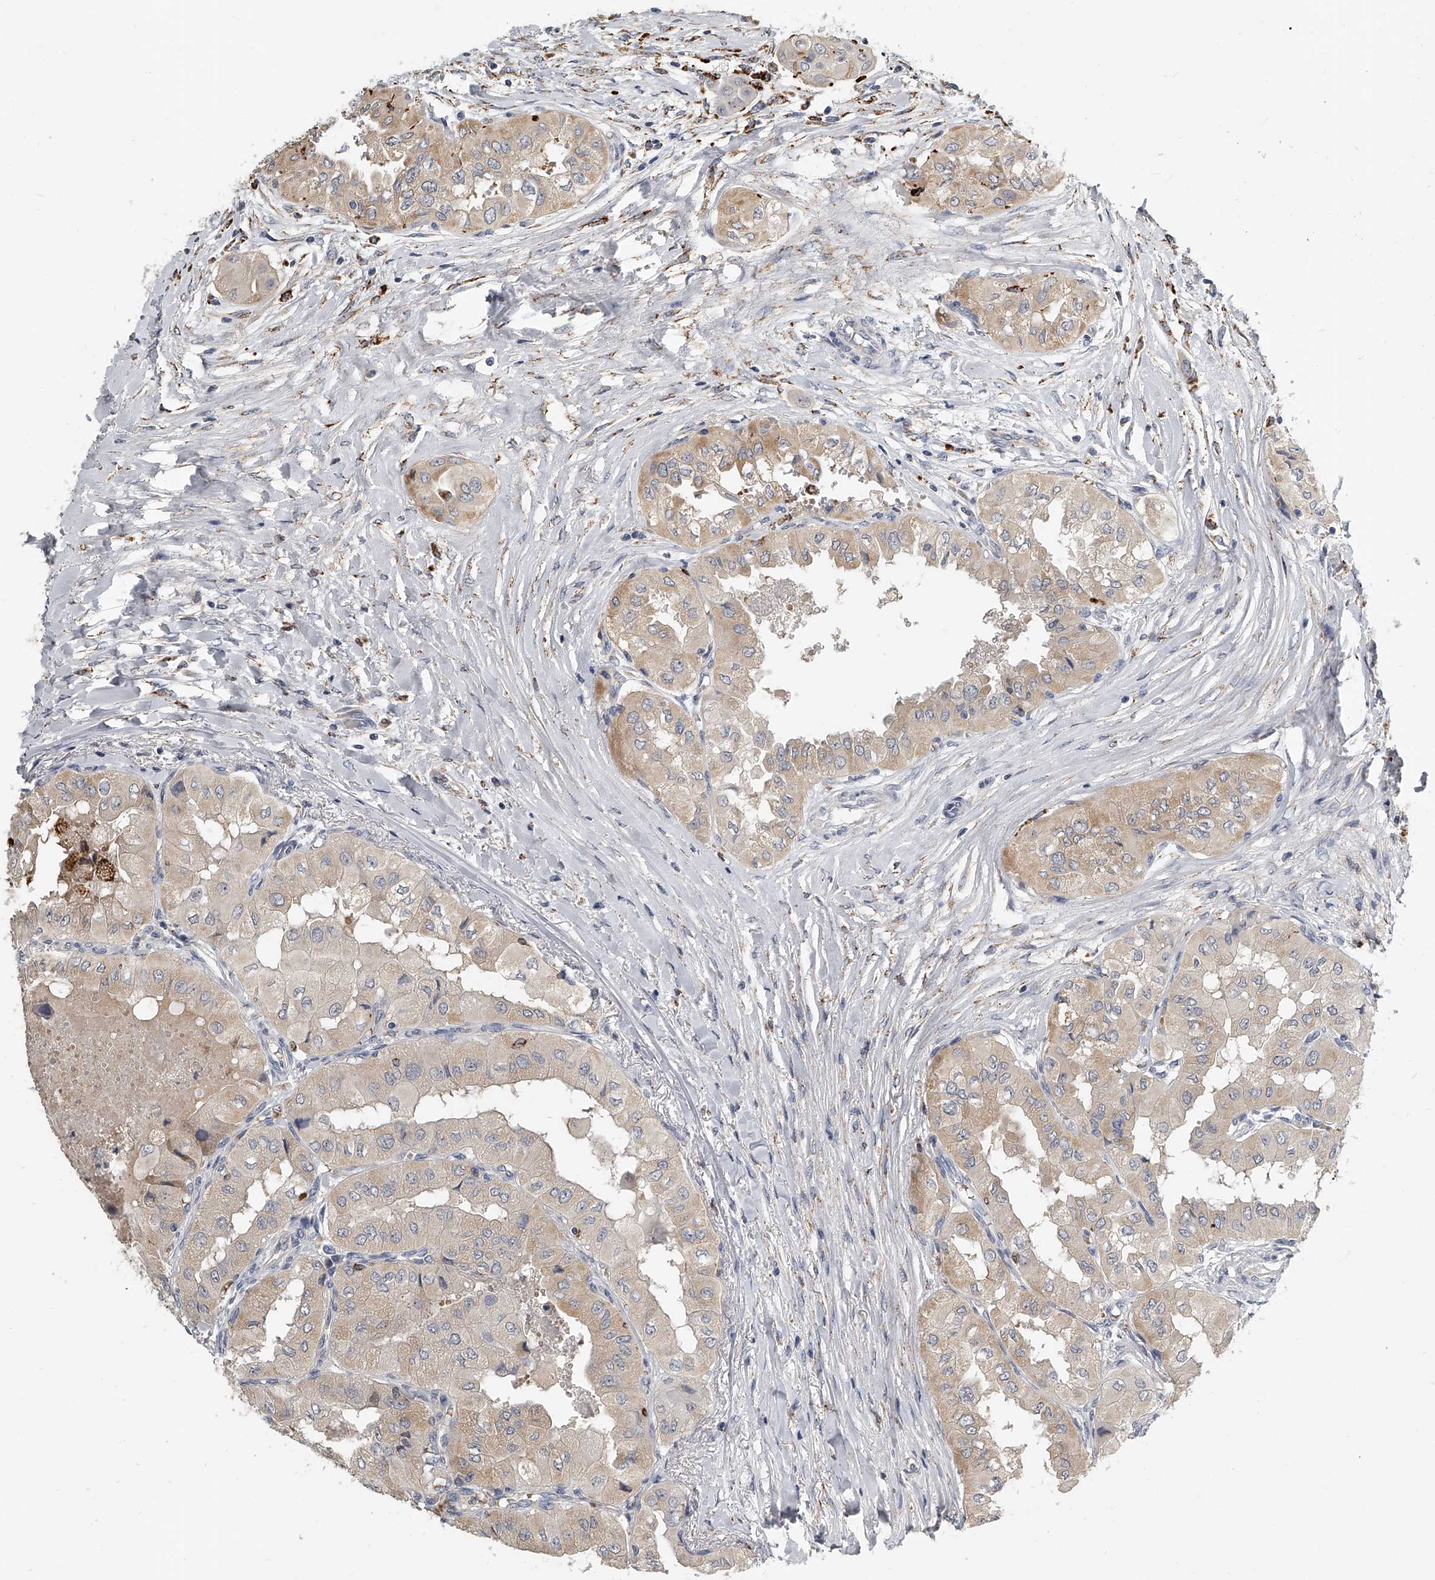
{"staining": {"intensity": "weak", "quantity": "25%-75%", "location": "cytoplasmic/membranous"}, "tissue": "thyroid cancer", "cell_type": "Tumor cells", "image_type": "cancer", "snomed": [{"axis": "morphology", "description": "Papillary adenocarcinoma, NOS"}, {"axis": "topography", "description": "Thyroid gland"}], "caption": "This photomicrograph reveals immunohistochemistry (IHC) staining of thyroid papillary adenocarcinoma, with low weak cytoplasmic/membranous expression in approximately 25%-75% of tumor cells.", "gene": "KLHL7", "patient": {"sex": "female", "age": 59}}